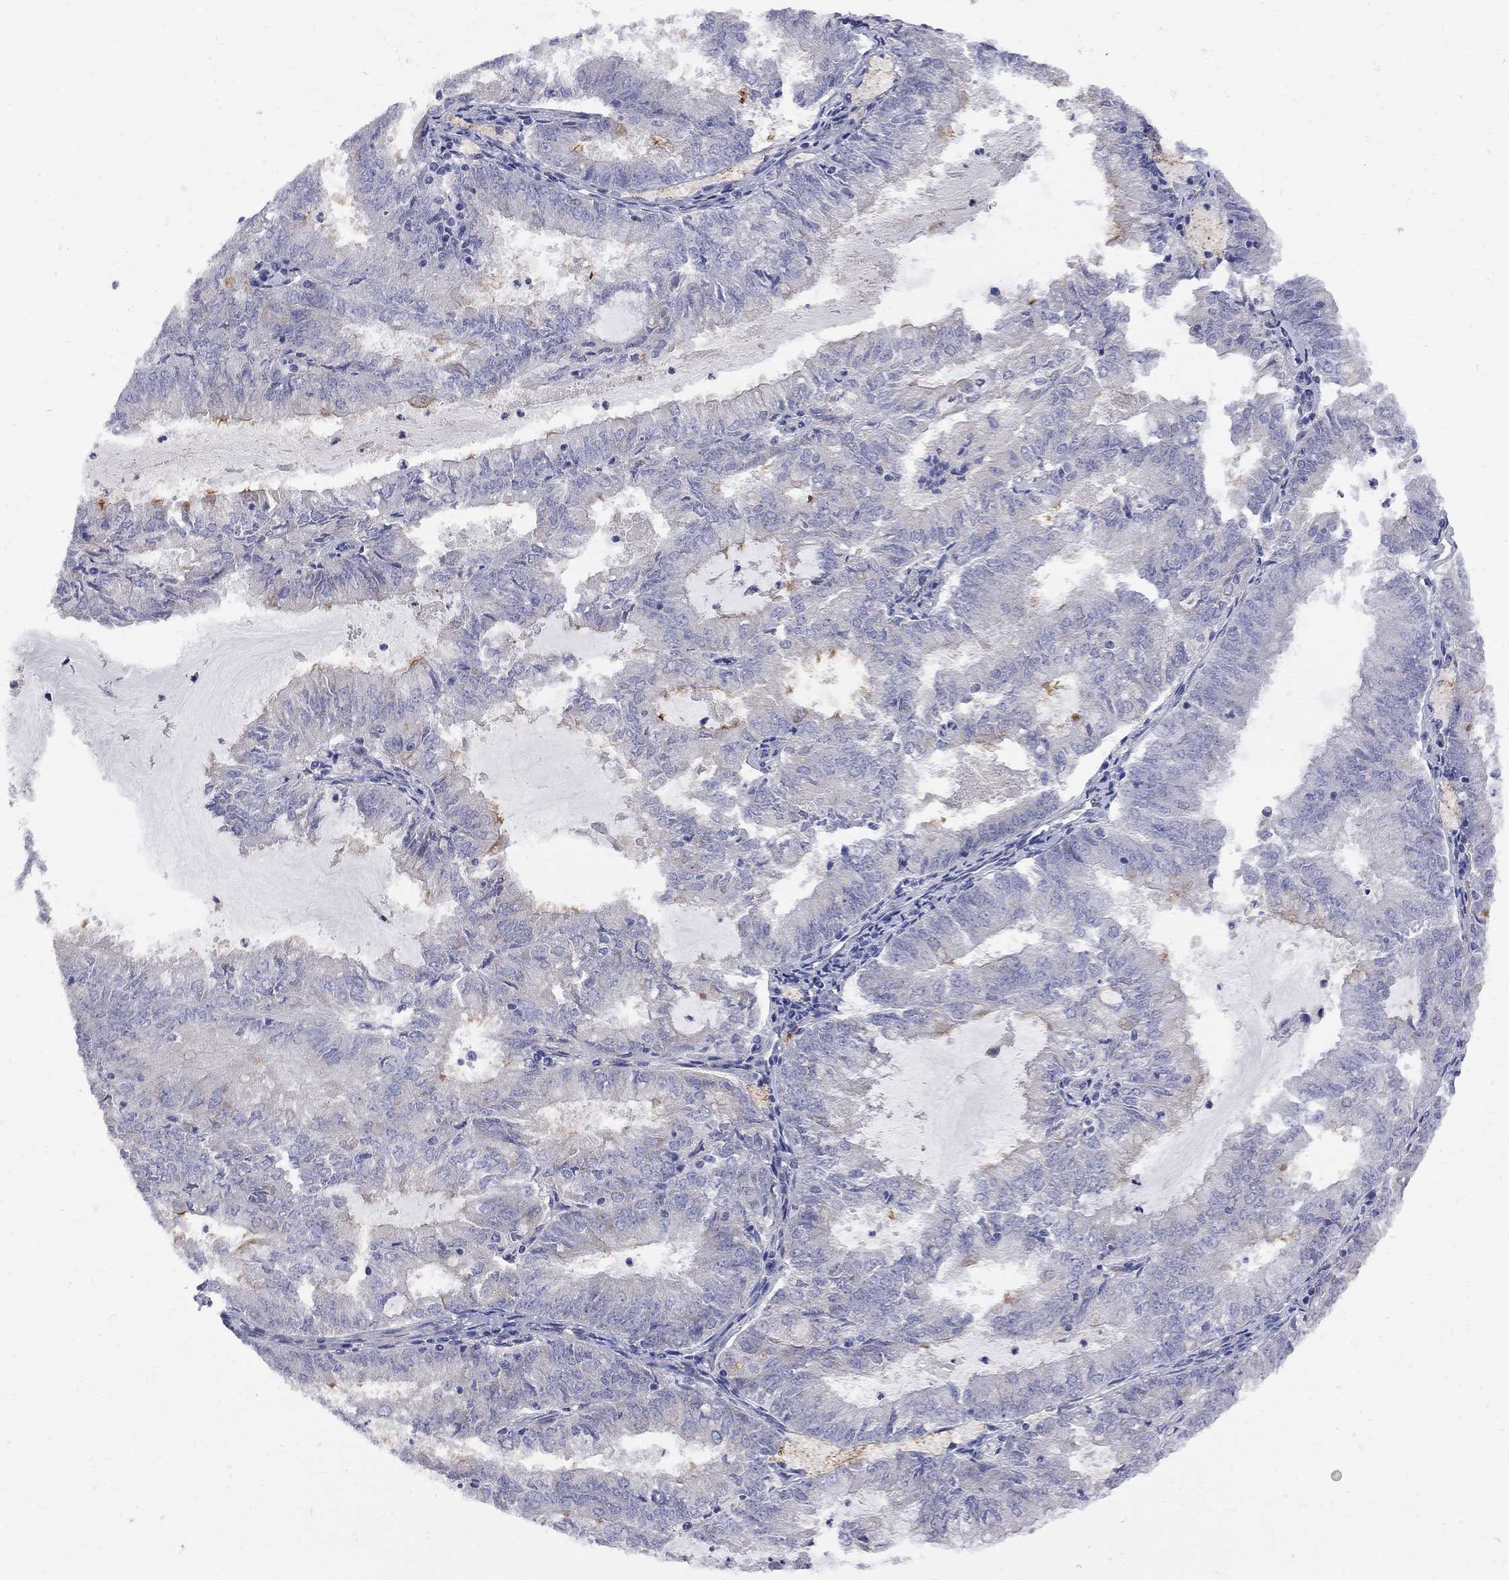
{"staining": {"intensity": "weak", "quantity": "<25%", "location": "cytoplasmic/membranous"}, "tissue": "endometrial cancer", "cell_type": "Tumor cells", "image_type": "cancer", "snomed": [{"axis": "morphology", "description": "Adenocarcinoma, NOS"}, {"axis": "topography", "description": "Endometrium"}], "caption": "Immunohistochemistry image of human endometrial cancer (adenocarcinoma) stained for a protein (brown), which demonstrates no positivity in tumor cells.", "gene": "MTHFR", "patient": {"sex": "female", "age": 57}}